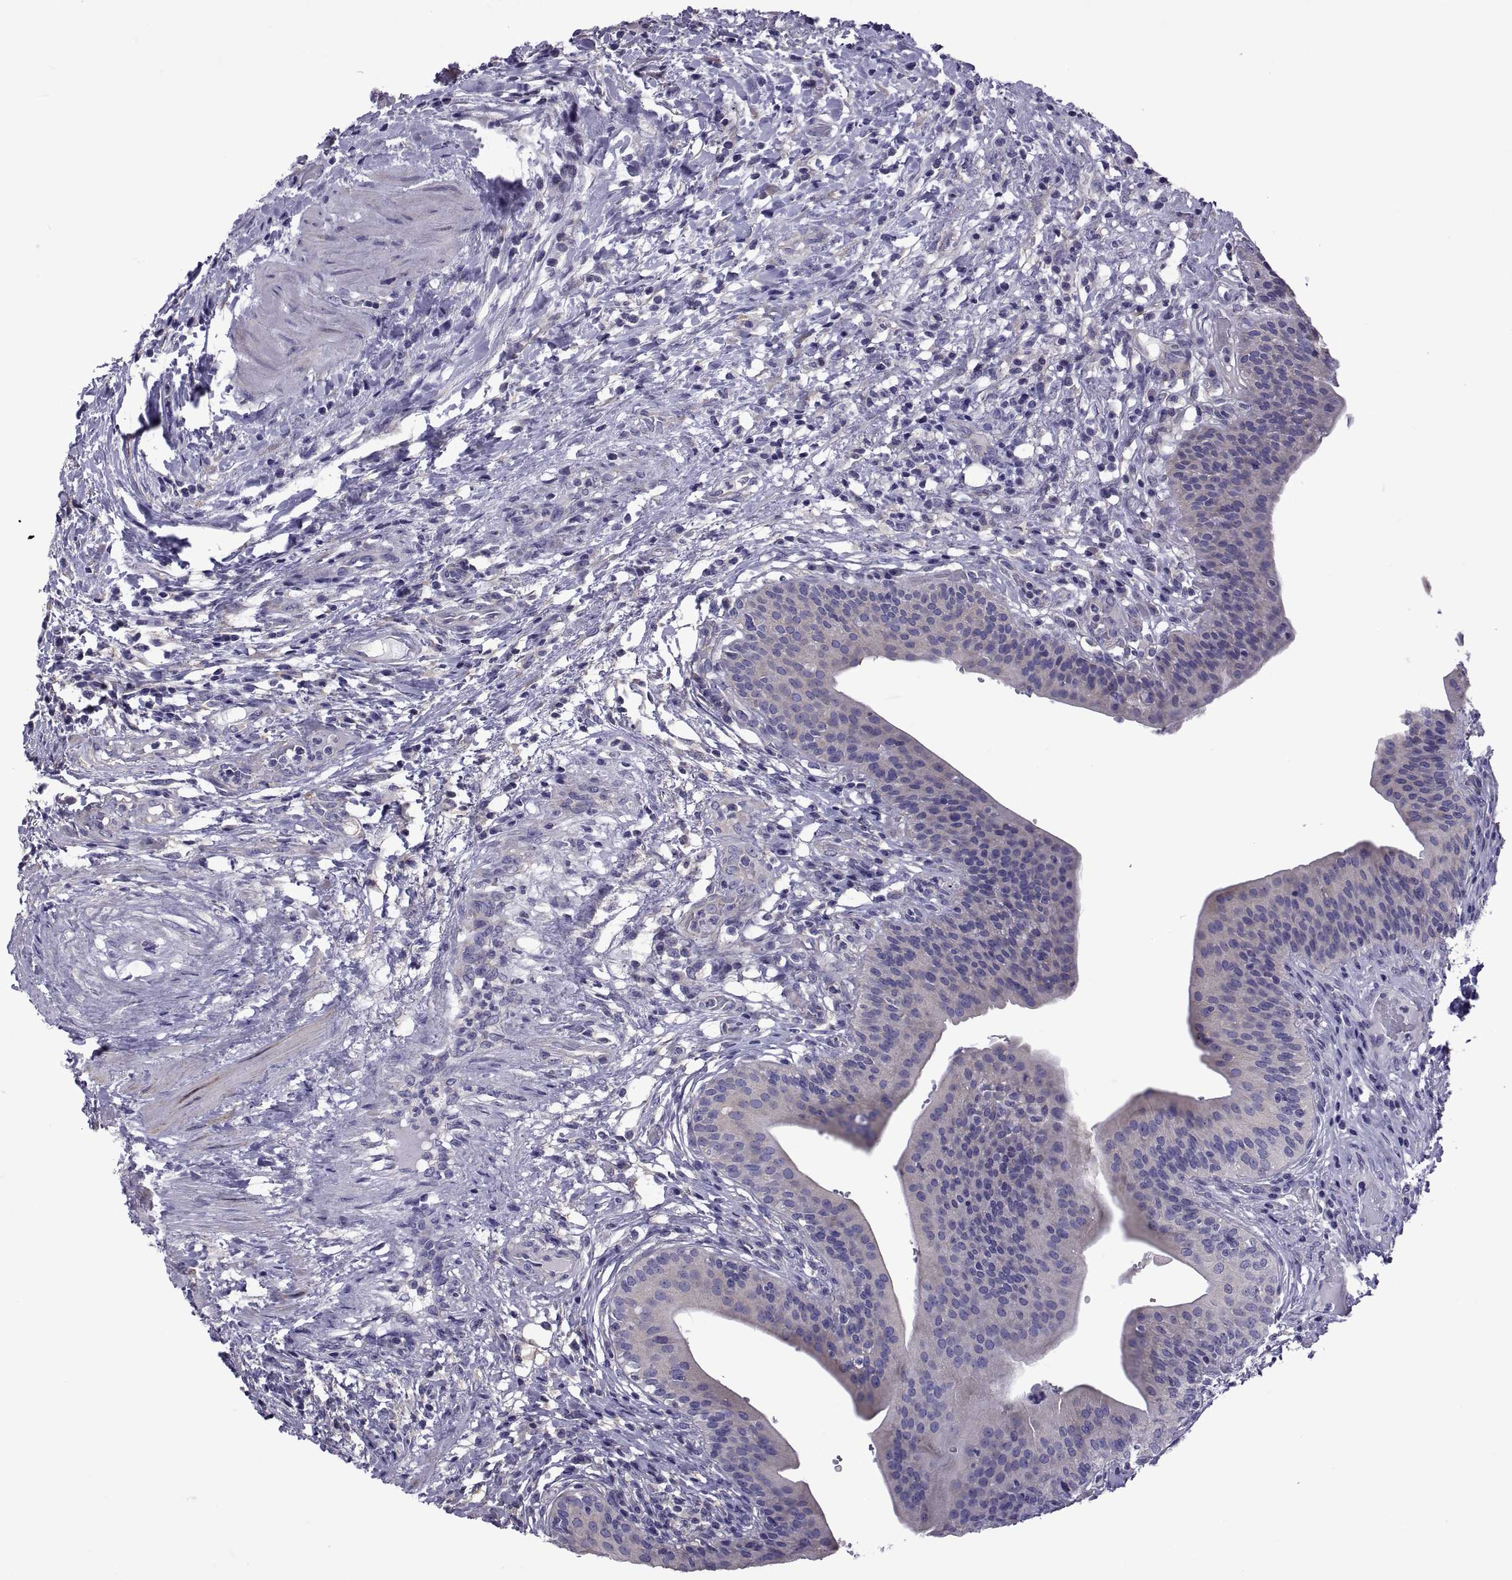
{"staining": {"intensity": "weak", "quantity": "<25%", "location": "cytoplasmic/membranous"}, "tissue": "urinary bladder", "cell_type": "Urothelial cells", "image_type": "normal", "snomed": [{"axis": "morphology", "description": "Normal tissue, NOS"}, {"axis": "topography", "description": "Urinary bladder"}], "caption": "The micrograph exhibits no staining of urothelial cells in normal urinary bladder.", "gene": "TMC3", "patient": {"sex": "male", "age": 66}}